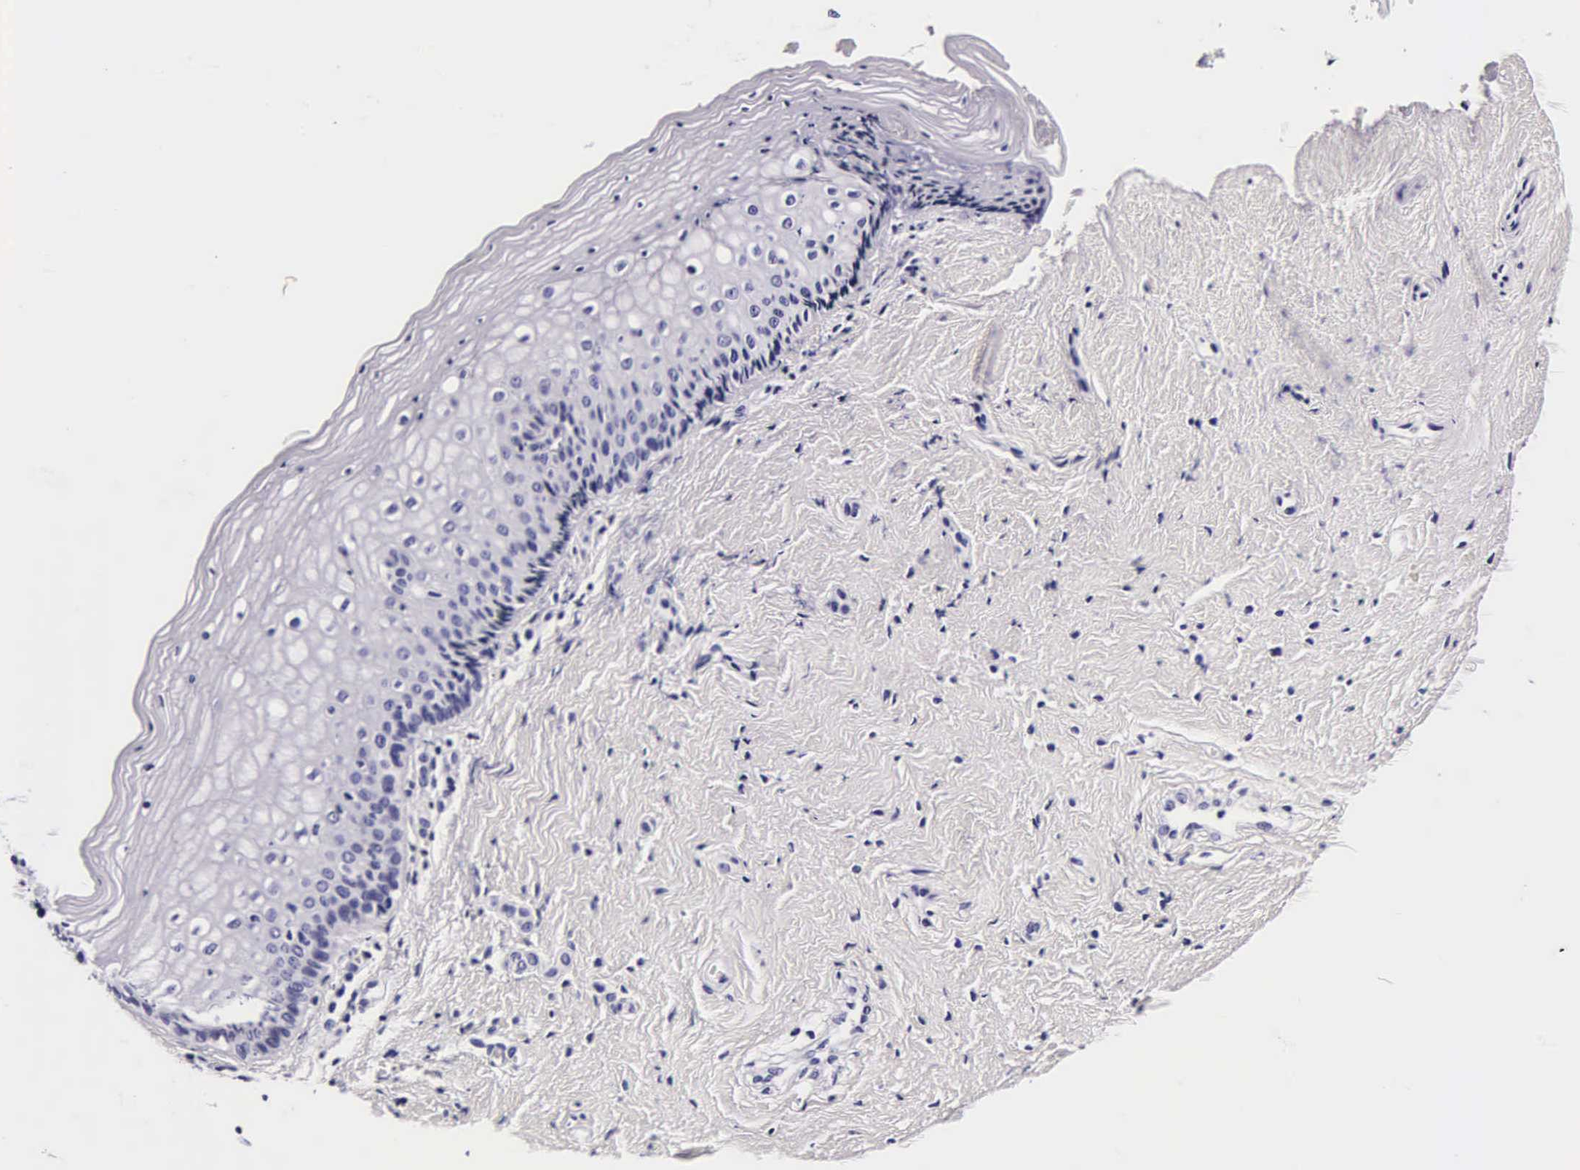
{"staining": {"intensity": "negative", "quantity": "none", "location": "none"}, "tissue": "vagina", "cell_type": "Squamous epithelial cells", "image_type": "normal", "snomed": [{"axis": "morphology", "description": "Normal tissue, NOS"}, {"axis": "topography", "description": "Vagina"}], "caption": "The image displays no significant positivity in squamous epithelial cells of vagina.", "gene": "DGCR2", "patient": {"sex": "female", "age": 46}}